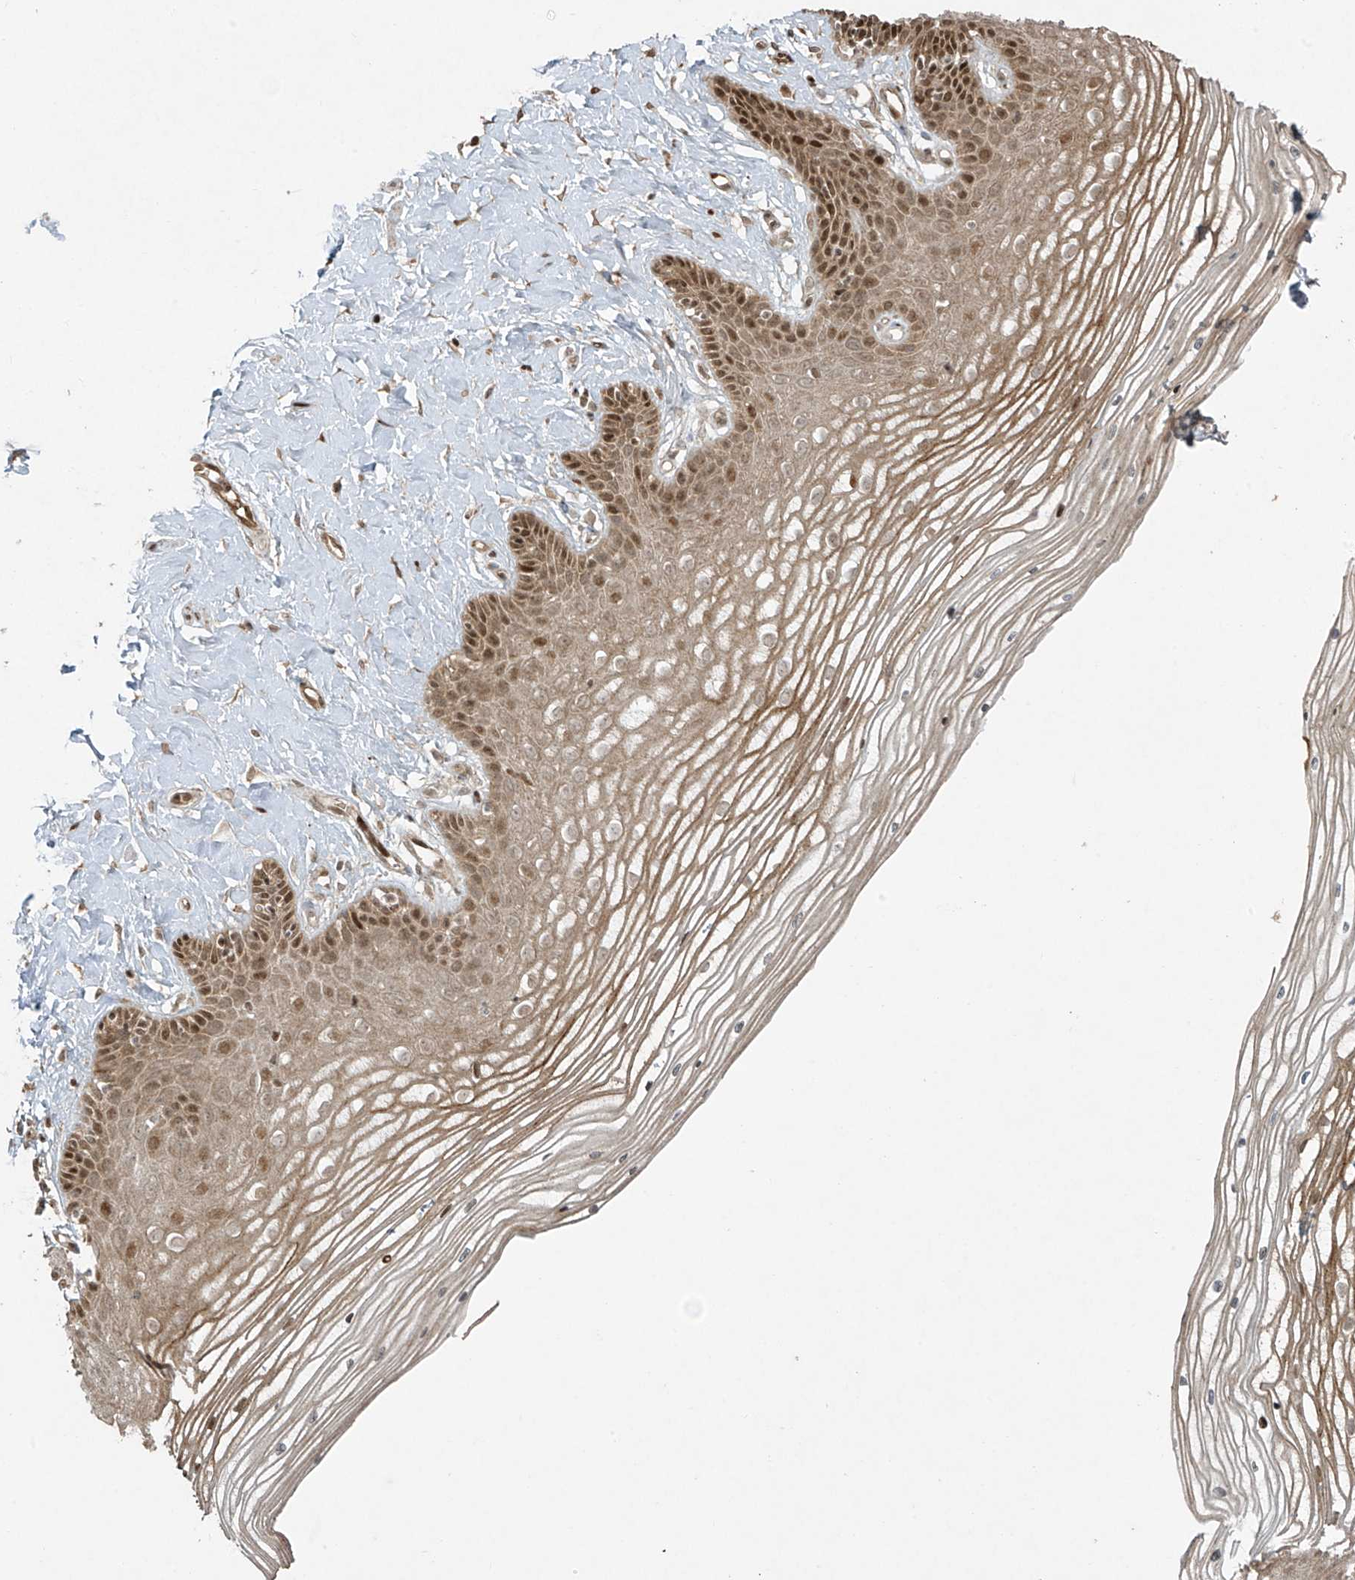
{"staining": {"intensity": "moderate", "quantity": "25%-75%", "location": "cytoplasmic/membranous,nuclear"}, "tissue": "vagina", "cell_type": "Squamous epithelial cells", "image_type": "normal", "snomed": [{"axis": "morphology", "description": "Normal tissue, NOS"}, {"axis": "topography", "description": "Vagina"}, {"axis": "topography", "description": "Cervix"}], "caption": "IHC micrograph of unremarkable human vagina stained for a protein (brown), which reveals medium levels of moderate cytoplasmic/membranous,nuclear positivity in approximately 25%-75% of squamous epithelial cells.", "gene": "TTC22", "patient": {"sex": "female", "age": 40}}